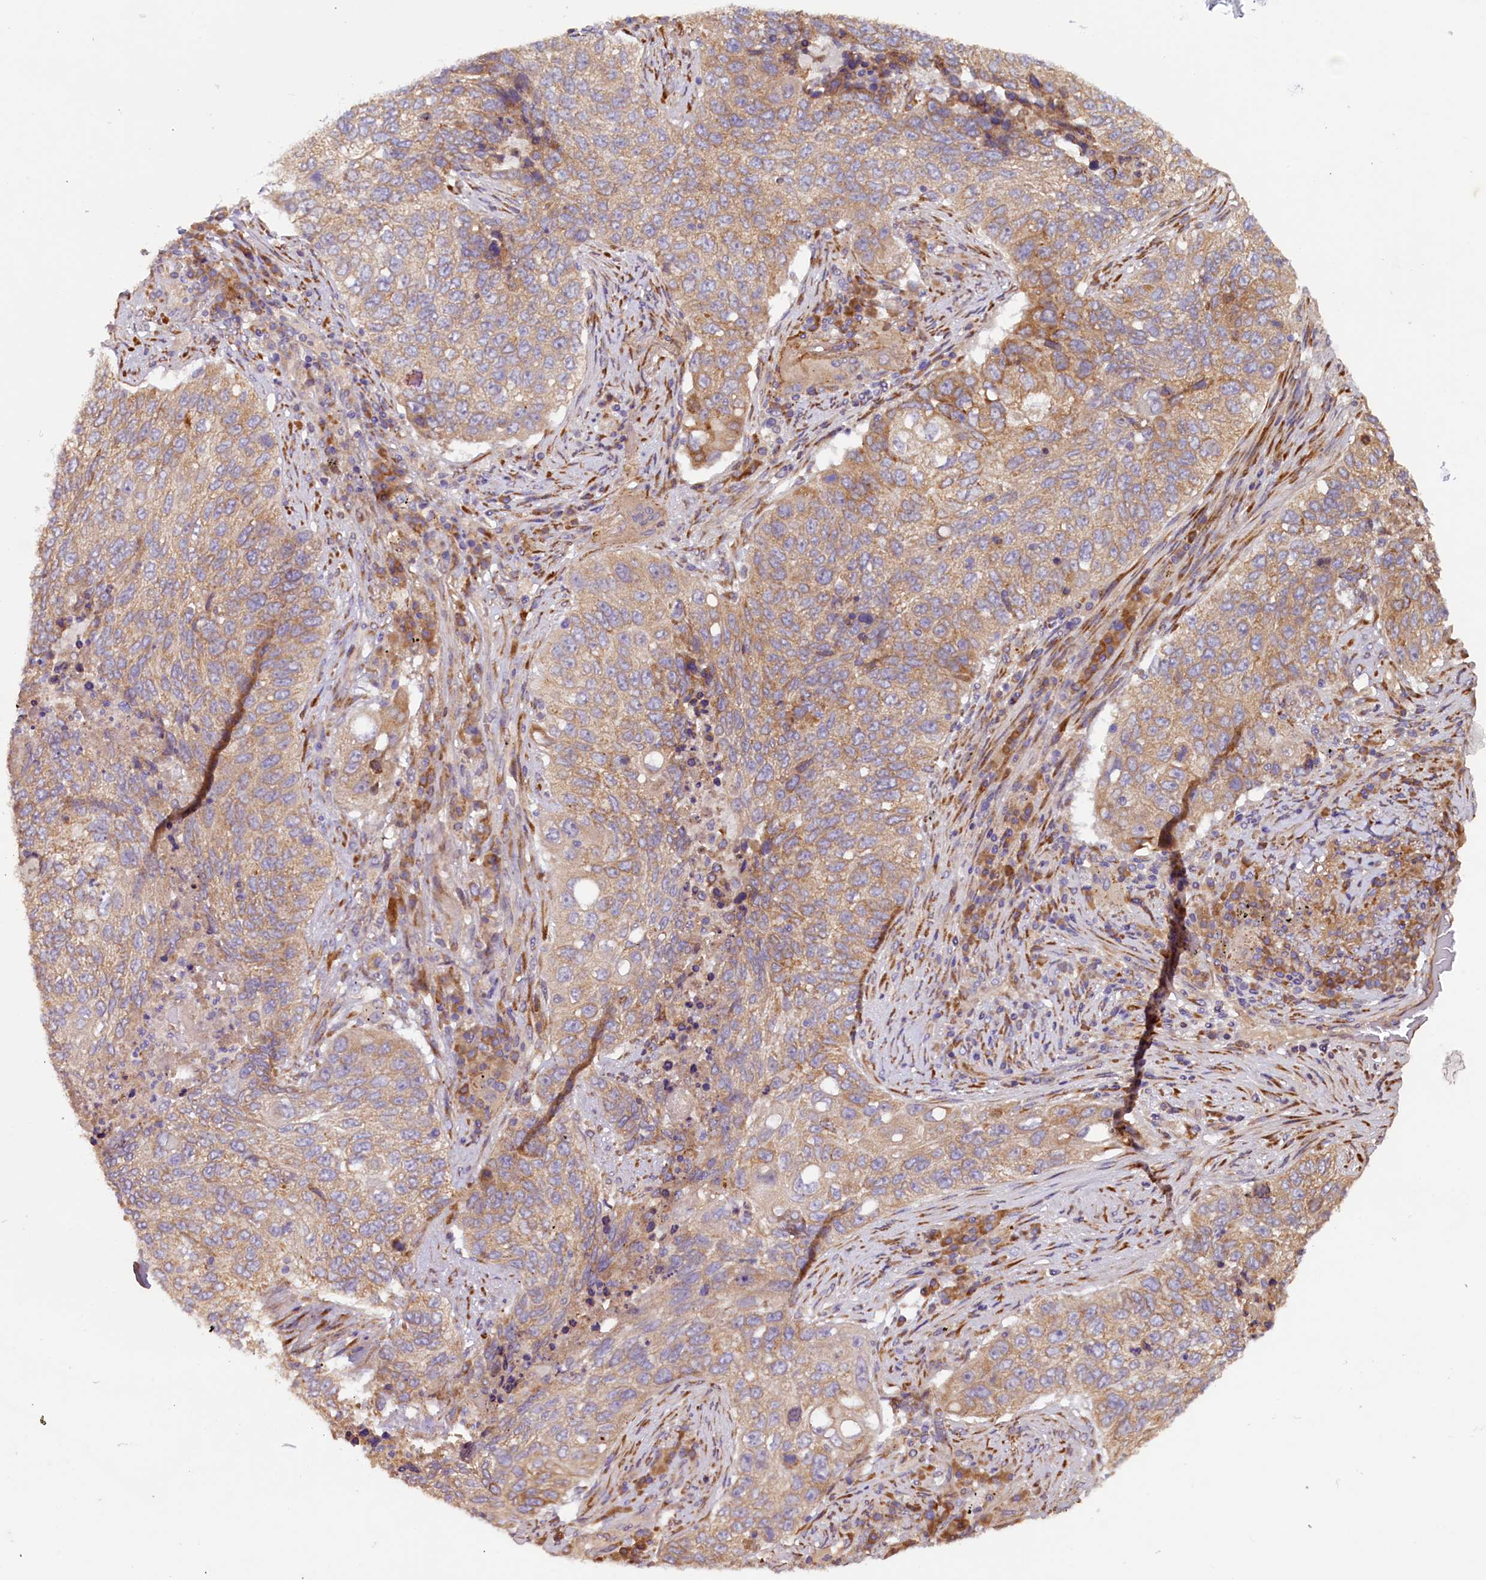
{"staining": {"intensity": "moderate", "quantity": ">75%", "location": "cytoplasmic/membranous"}, "tissue": "lung cancer", "cell_type": "Tumor cells", "image_type": "cancer", "snomed": [{"axis": "morphology", "description": "Squamous cell carcinoma, NOS"}, {"axis": "topography", "description": "Lung"}], "caption": "This is an image of immunohistochemistry (IHC) staining of lung squamous cell carcinoma, which shows moderate expression in the cytoplasmic/membranous of tumor cells.", "gene": "SSC5D", "patient": {"sex": "female", "age": 63}}